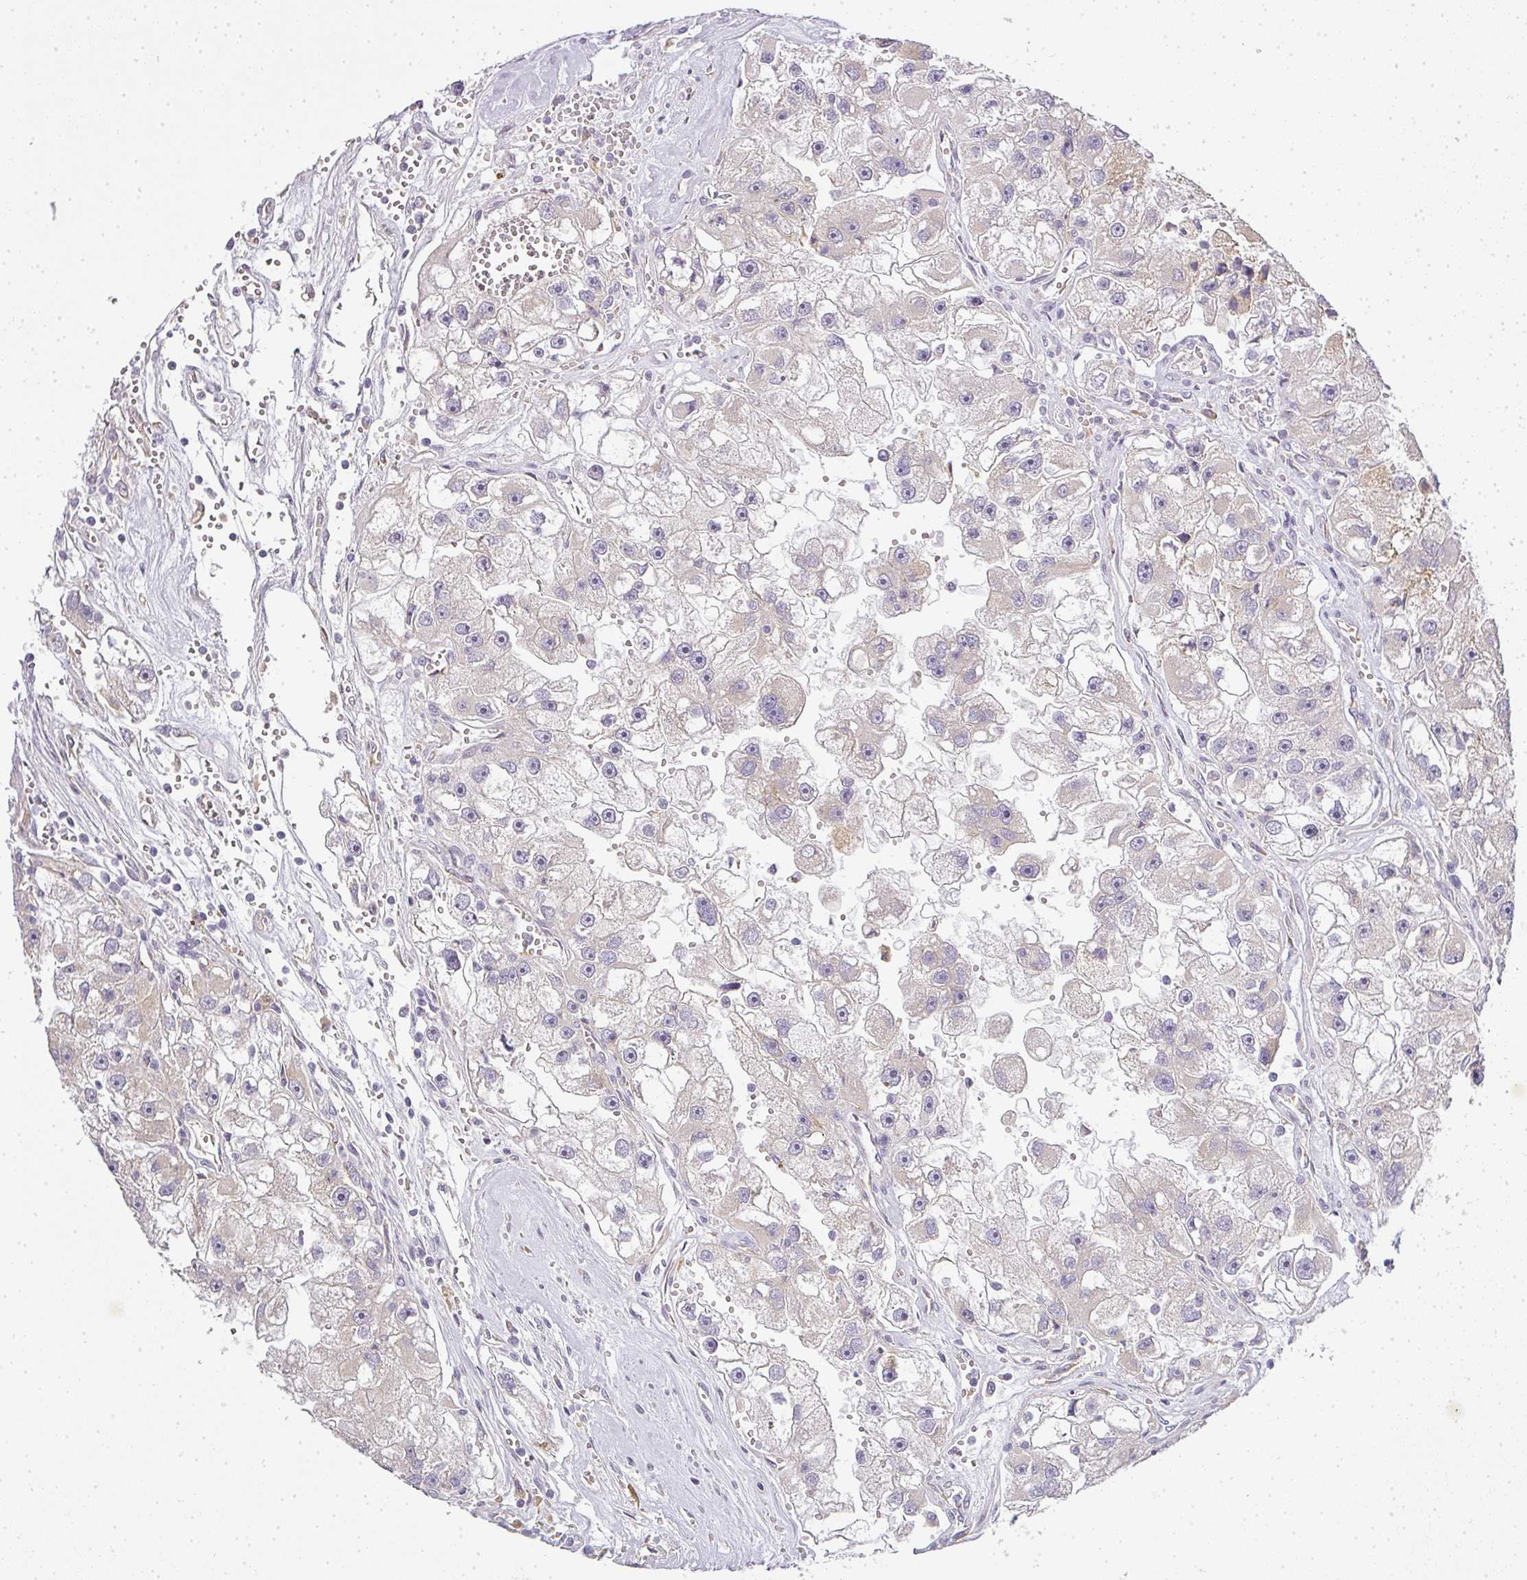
{"staining": {"intensity": "weak", "quantity": "<25%", "location": "cytoplasmic/membranous"}, "tissue": "renal cancer", "cell_type": "Tumor cells", "image_type": "cancer", "snomed": [{"axis": "morphology", "description": "Adenocarcinoma, NOS"}, {"axis": "topography", "description": "Kidney"}], "caption": "Renal adenocarcinoma stained for a protein using immunohistochemistry shows no staining tumor cells.", "gene": "MED19", "patient": {"sex": "male", "age": 63}}